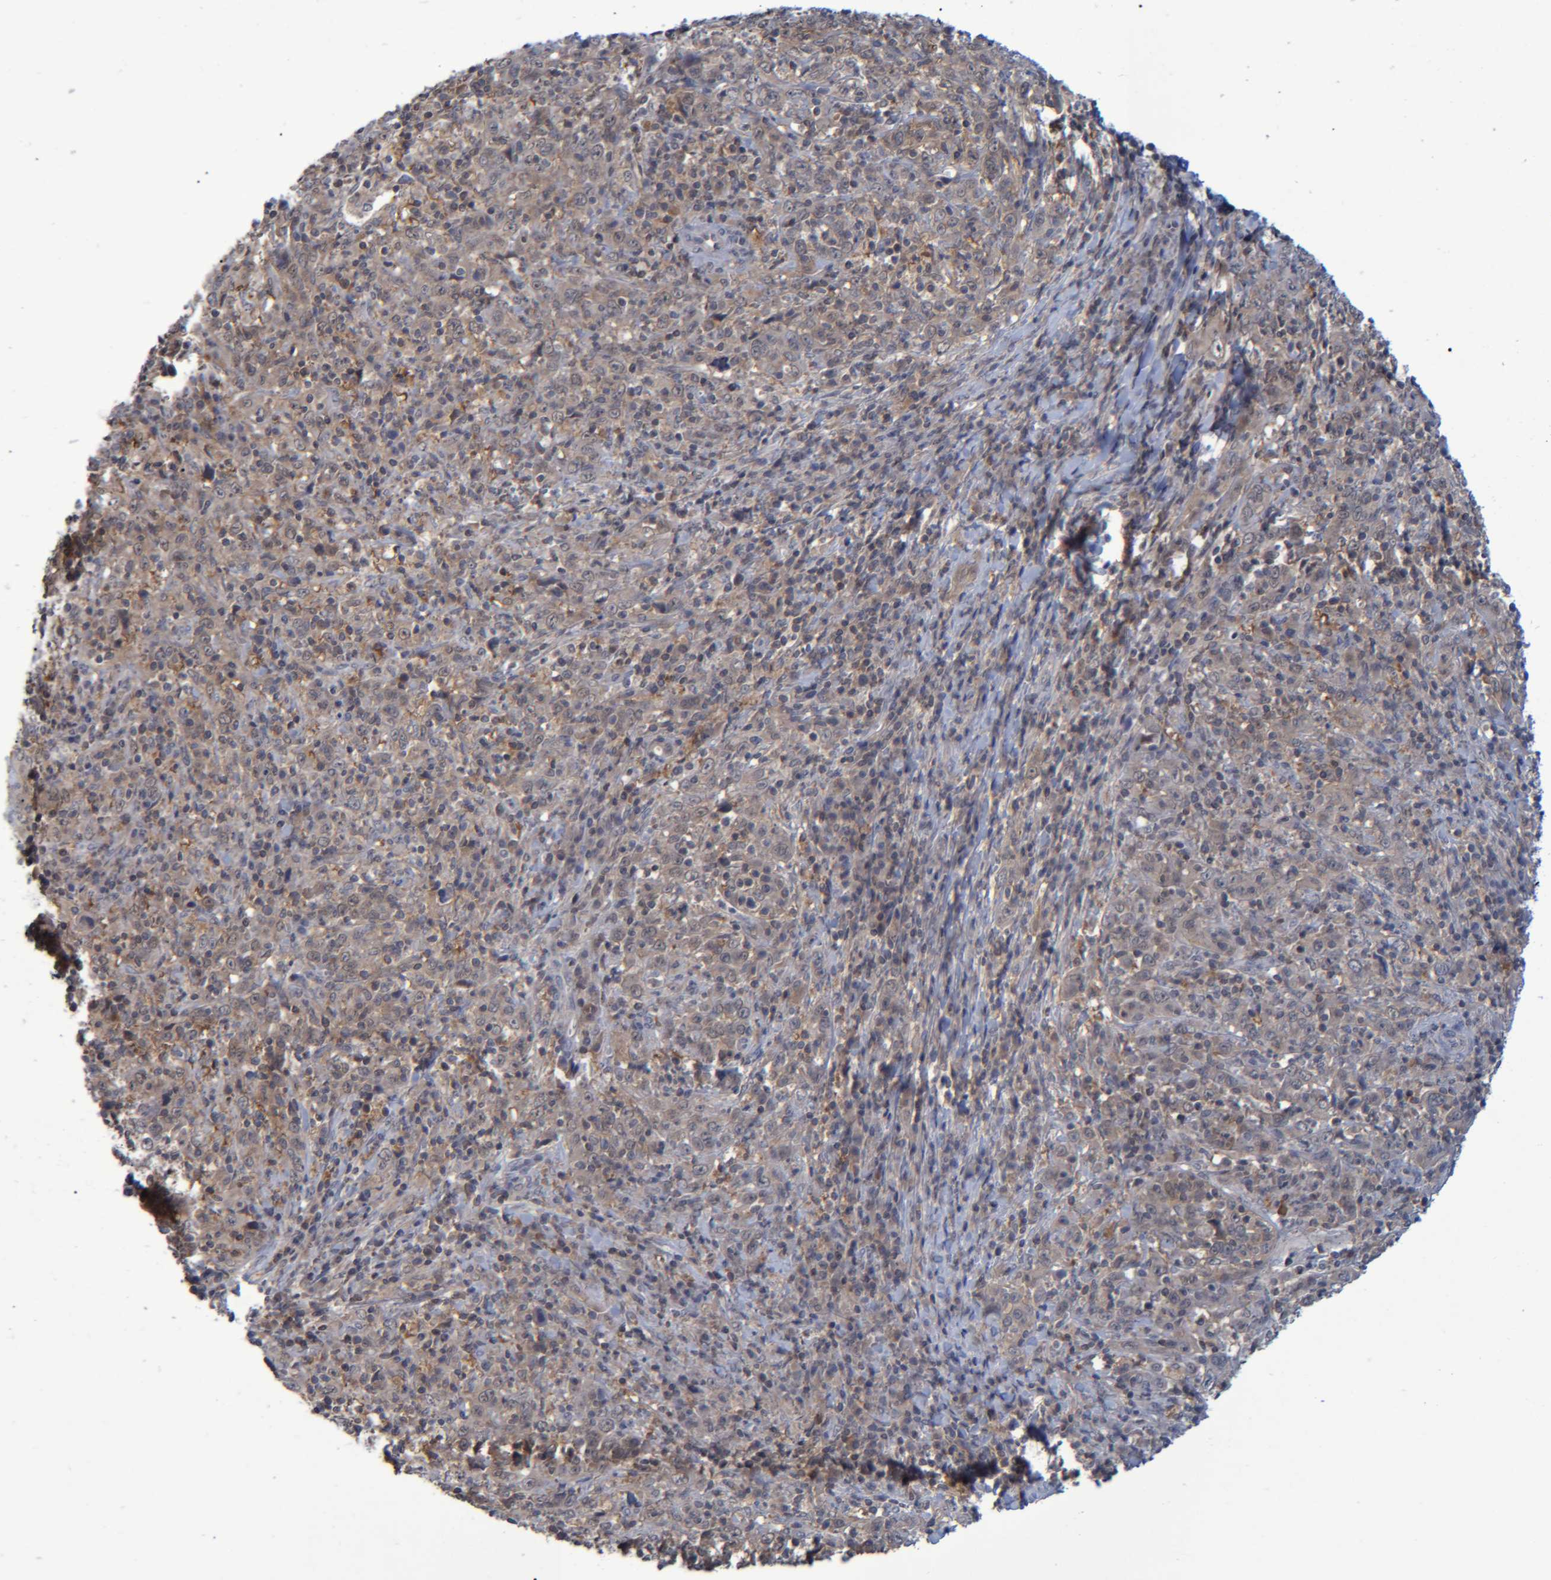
{"staining": {"intensity": "weak", "quantity": ">75%", "location": "cytoplasmic/membranous"}, "tissue": "cervical cancer", "cell_type": "Tumor cells", "image_type": "cancer", "snomed": [{"axis": "morphology", "description": "Squamous cell carcinoma, NOS"}, {"axis": "topography", "description": "Cervix"}], "caption": "Tumor cells demonstrate low levels of weak cytoplasmic/membranous staining in approximately >75% of cells in cervical squamous cell carcinoma.", "gene": "PCYT2", "patient": {"sex": "female", "age": 46}}